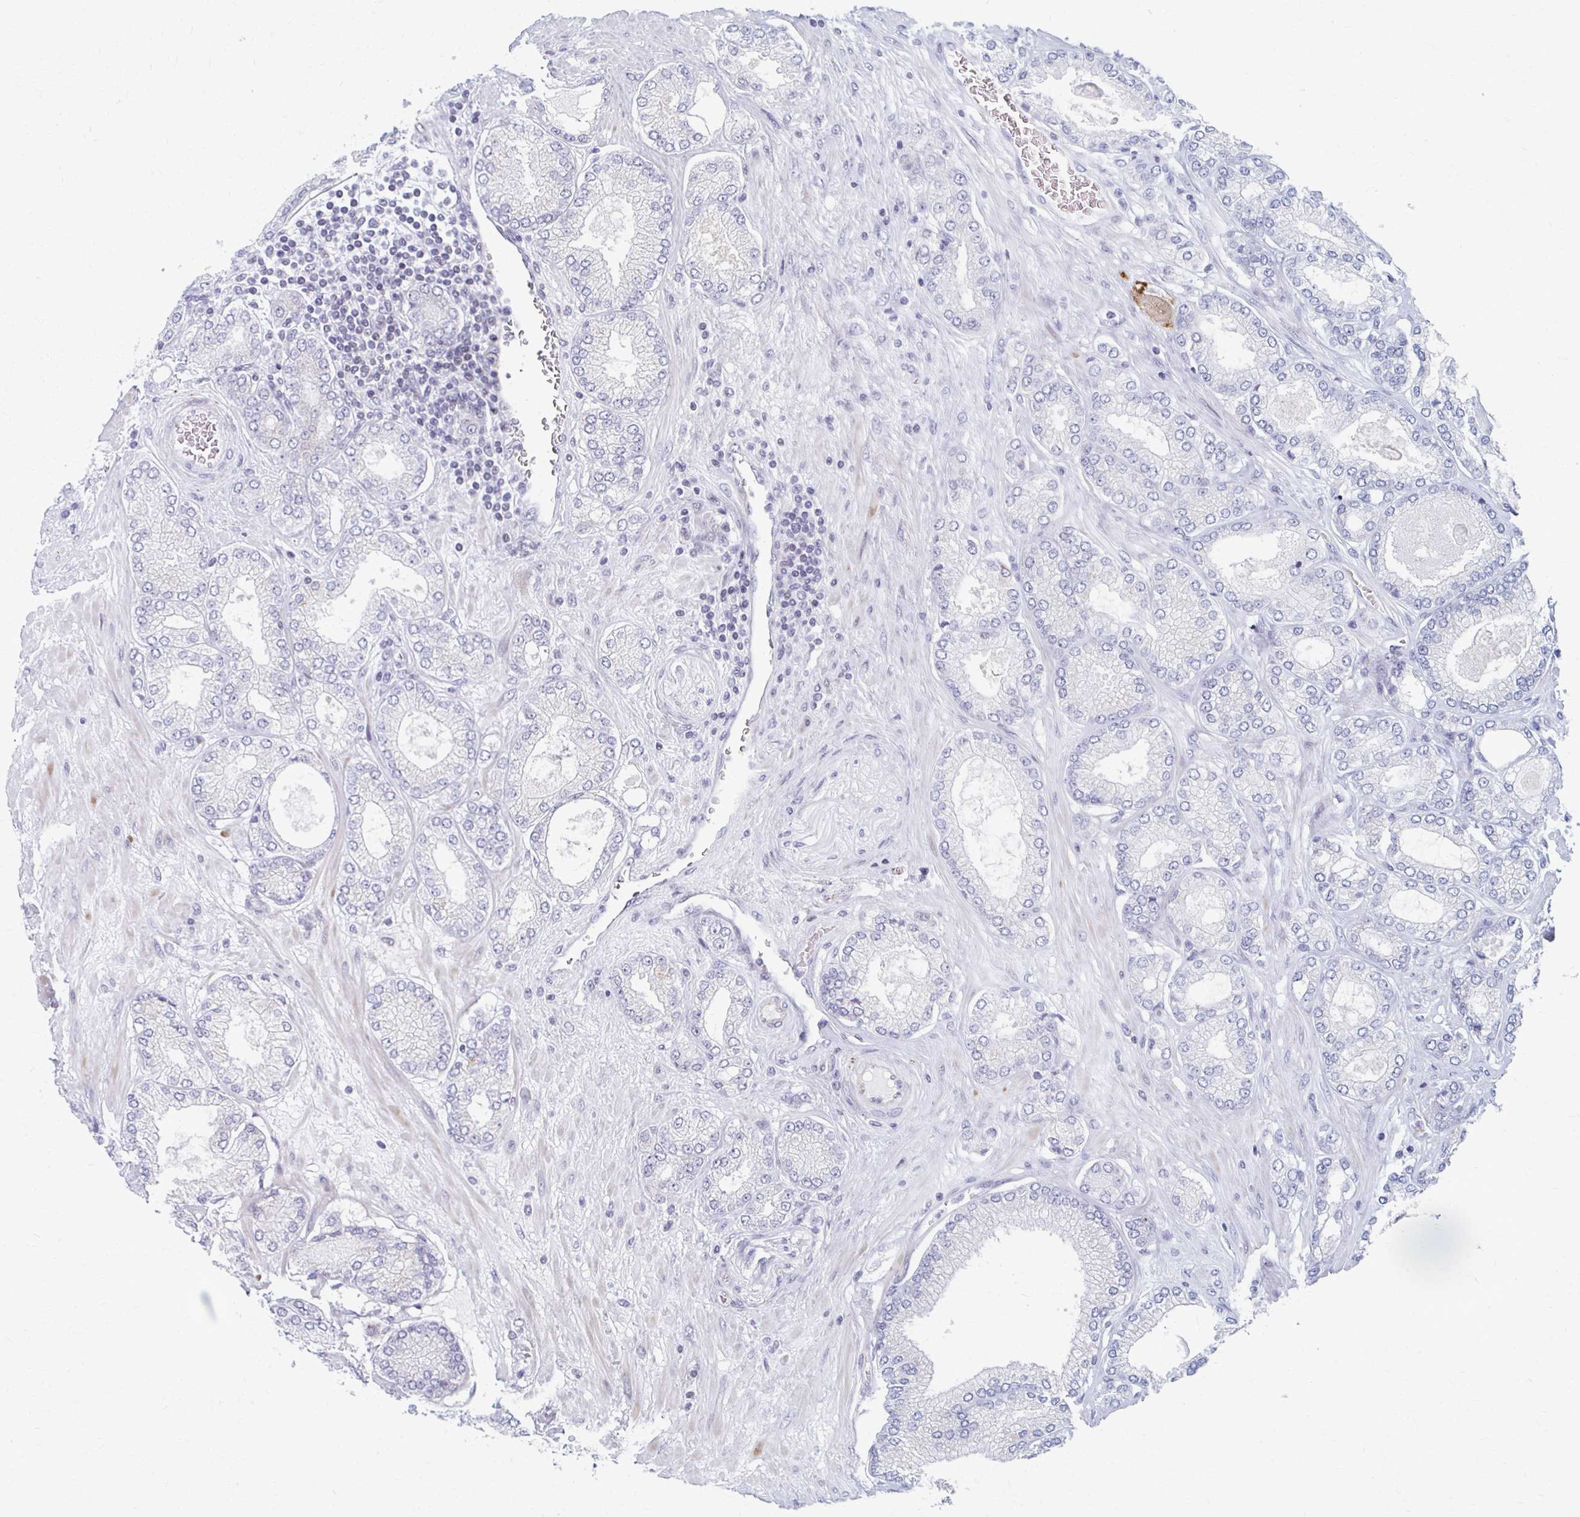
{"staining": {"intensity": "negative", "quantity": "none", "location": "none"}, "tissue": "prostate cancer", "cell_type": "Tumor cells", "image_type": "cancer", "snomed": [{"axis": "morphology", "description": "Adenocarcinoma, High grade"}, {"axis": "topography", "description": "Prostate"}], "caption": "Immunohistochemical staining of prostate cancer demonstrates no significant expression in tumor cells. (DAB IHC visualized using brightfield microscopy, high magnification).", "gene": "ABHD16B", "patient": {"sex": "male", "age": 68}}